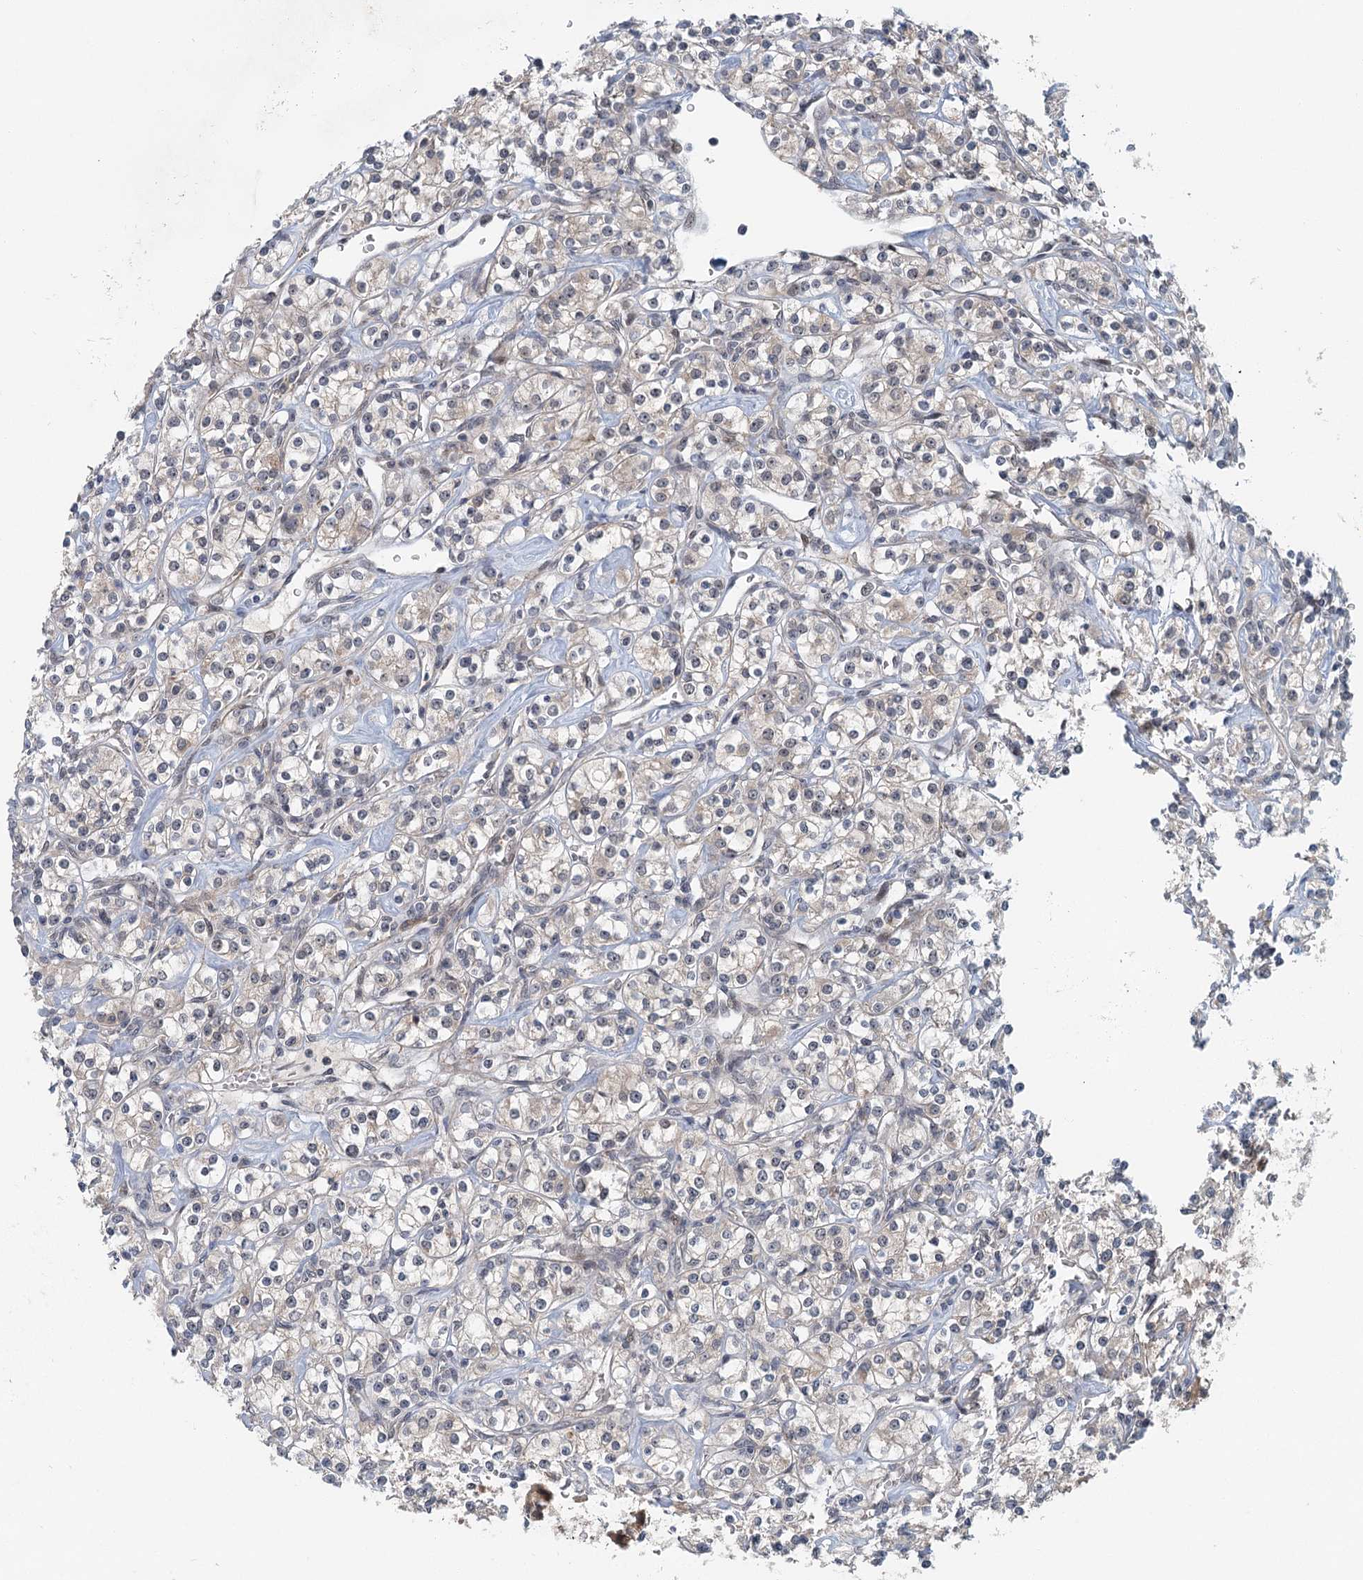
{"staining": {"intensity": "weak", "quantity": "<25%", "location": "nuclear"}, "tissue": "renal cancer", "cell_type": "Tumor cells", "image_type": "cancer", "snomed": [{"axis": "morphology", "description": "Adenocarcinoma, NOS"}, {"axis": "topography", "description": "Kidney"}], "caption": "An image of renal adenocarcinoma stained for a protein exhibits no brown staining in tumor cells.", "gene": "TAS2R42", "patient": {"sex": "male", "age": 77}}